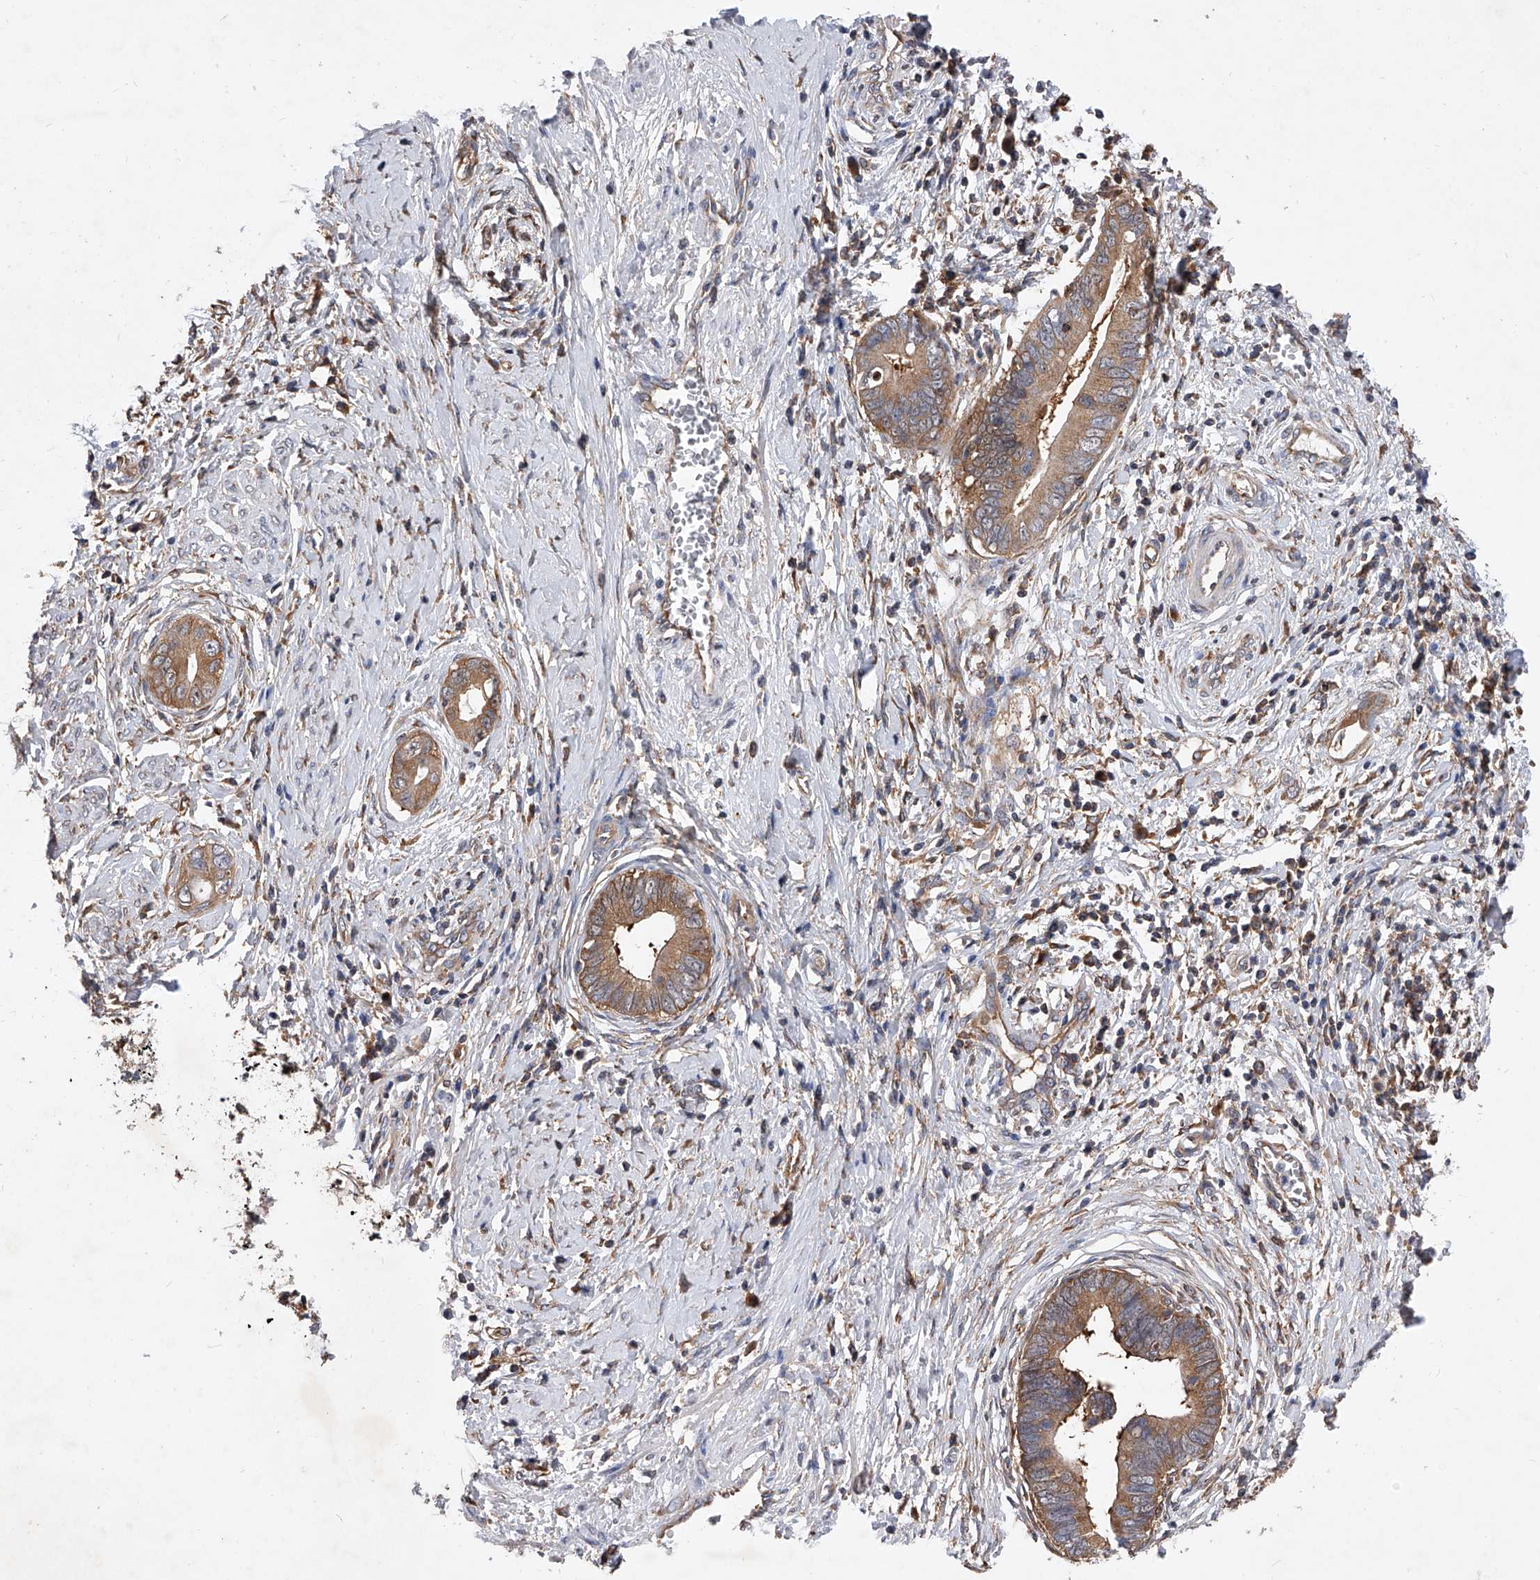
{"staining": {"intensity": "moderate", "quantity": ">75%", "location": "cytoplasmic/membranous"}, "tissue": "cervical cancer", "cell_type": "Tumor cells", "image_type": "cancer", "snomed": [{"axis": "morphology", "description": "Adenocarcinoma, NOS"}, {"axis": "topography", "description": "Cervix"}], "caption": "This micrograph exhibits immunohistochemistry (IHC) staining of cervical adenocarcinoma, with medium moderate cytoplasmic/membranous staining in about >75% of tumor cells.", "gene": "CFAP410", "patient": {"sex": "female", "age": 44}}